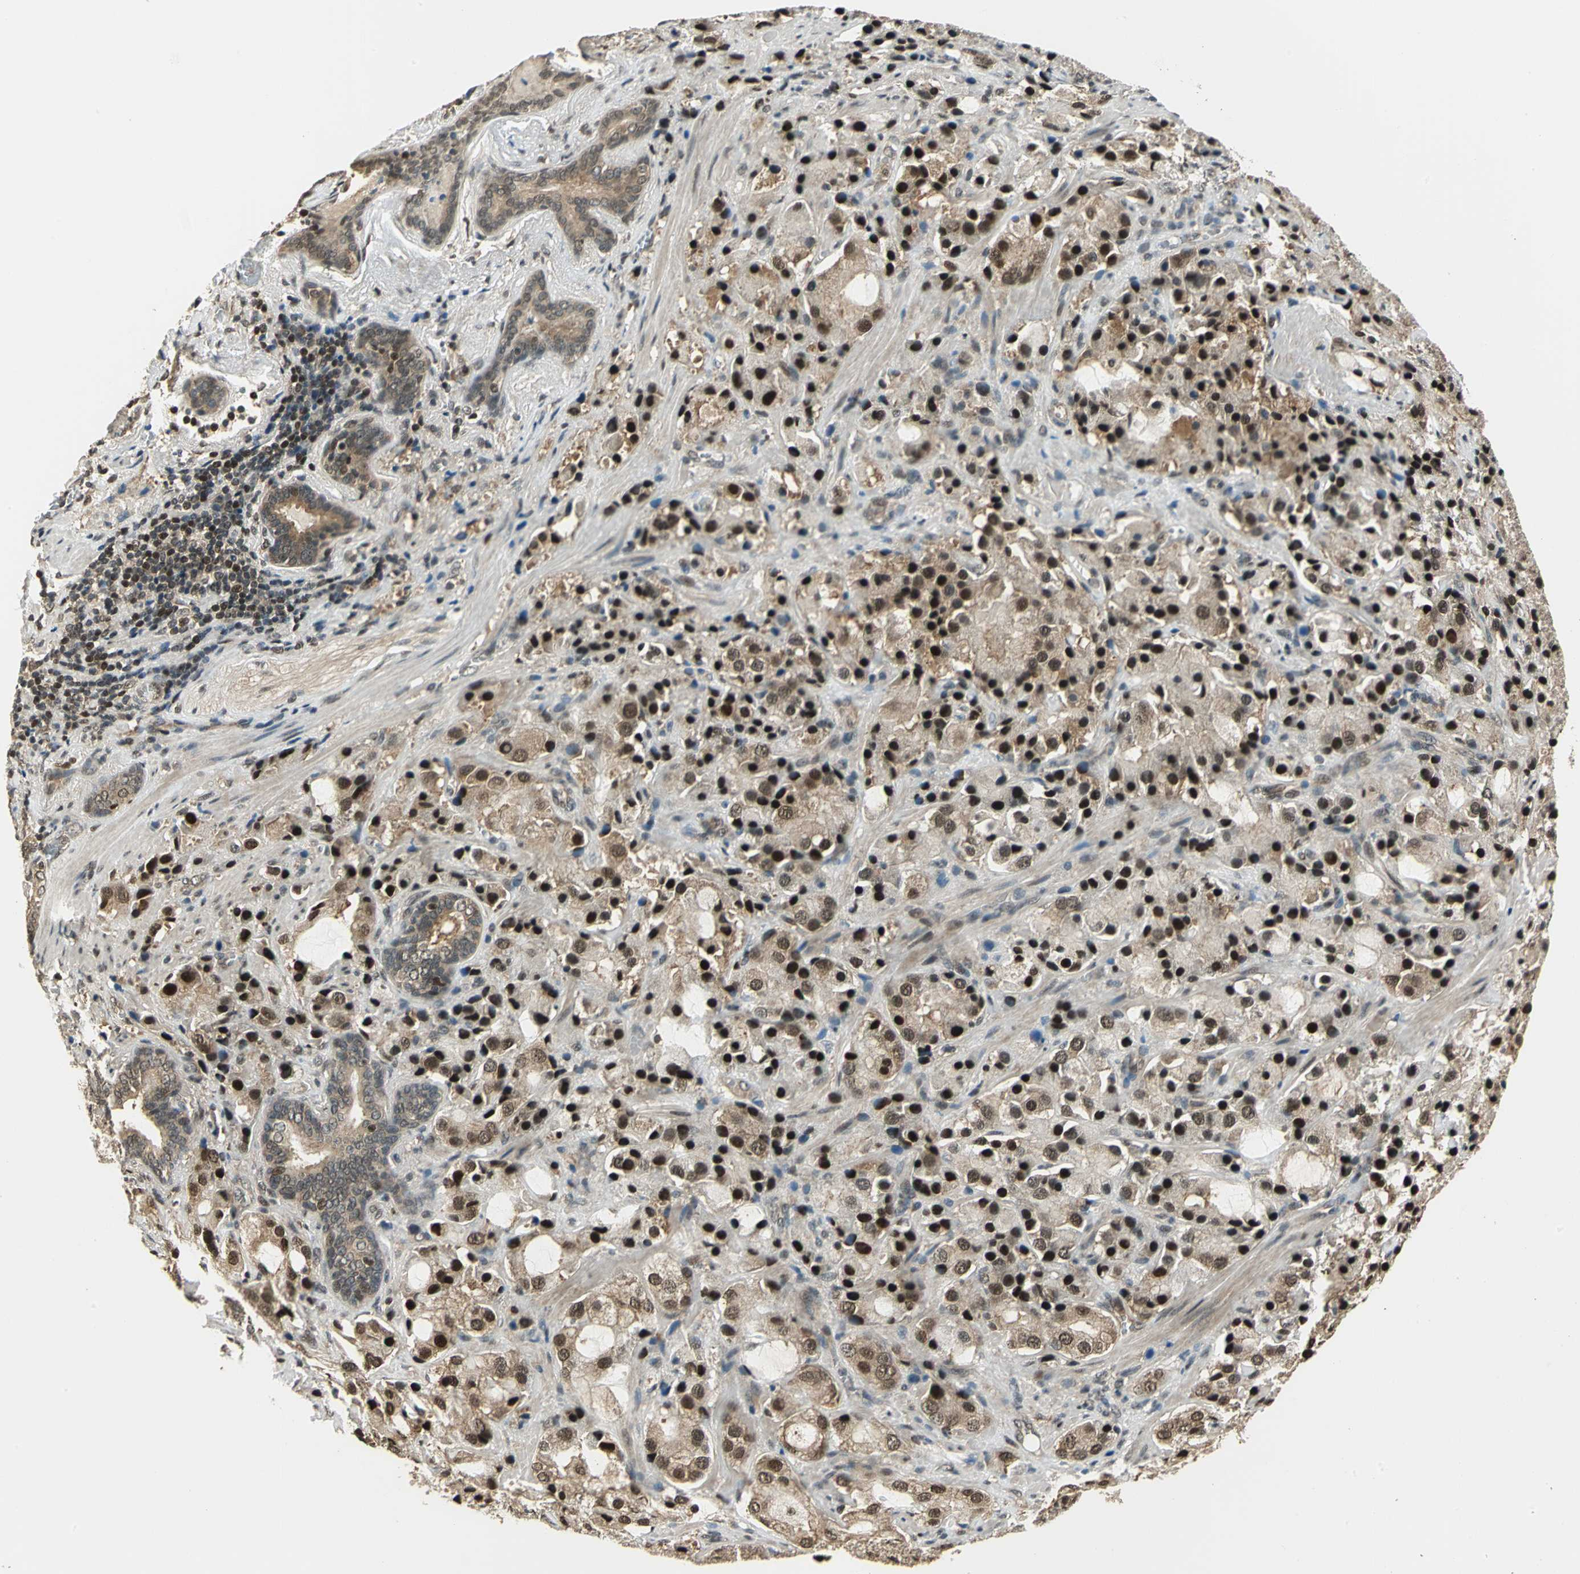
{"staining": {"intensity": "strong", "quantity": ">75%", "location": "cytoplasmic/membranous,nuclear"}, "tissue": "prostate cancer", "cell_type": "Tumor cells", "image_type": "cancer", "snomed": [{"axis": "morphology", "description": "Adenocarcinoma, High grade"}, {"axis": "topography", "description": "Prostate"}], "caption": "This is an image of immunohistochemistry (IHC) staining of prostate high-grade adenocarcinoma, which shows strong staining in the cytoplasmic/membranous and nuclear of tumor cells.", "gene": "PSMC3", "patient": {"sex": "male", "age": 70}}